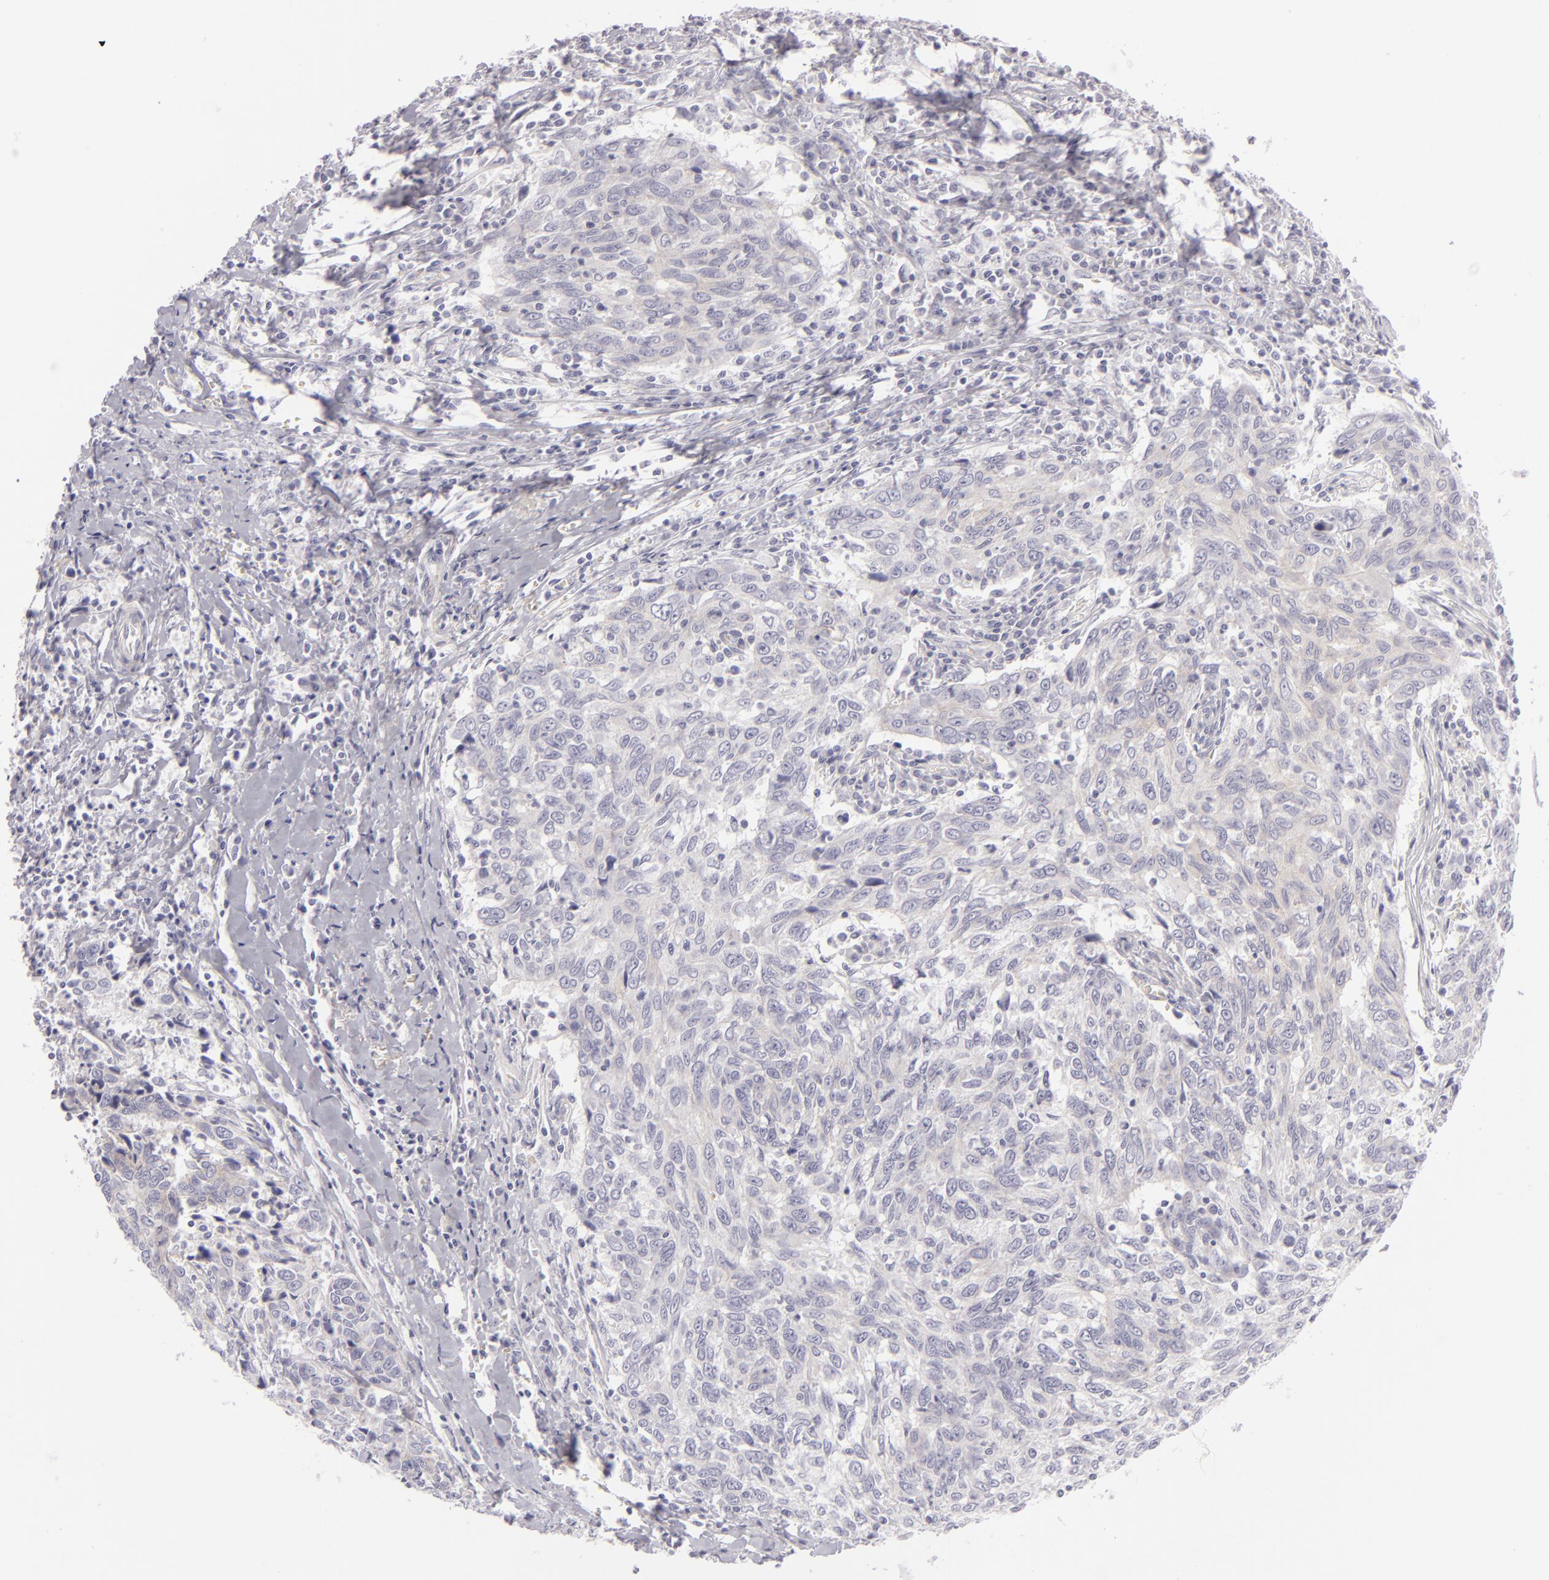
{"staining": {"intensity": "weak", "quantity": "25%-75%", "location": "cytoplasmic/membranous"}, "tissue": "breast cancer", "cell_type": "Tumor cells", "image_type": "cancer", "snomed": [{"axis": "morphology", "description": "Duct carcinoma"}, {"axis": "topography", "description": "Breast"}], "caption": "Protein expression analysis of human invasive ductal carcinoma (breast) reveals weak cytoplasmic/membranous expression in approximately 25%-75% of tumor cells.", "gene": "DLG4", "patient": {"sex": "female", "age": 50}}